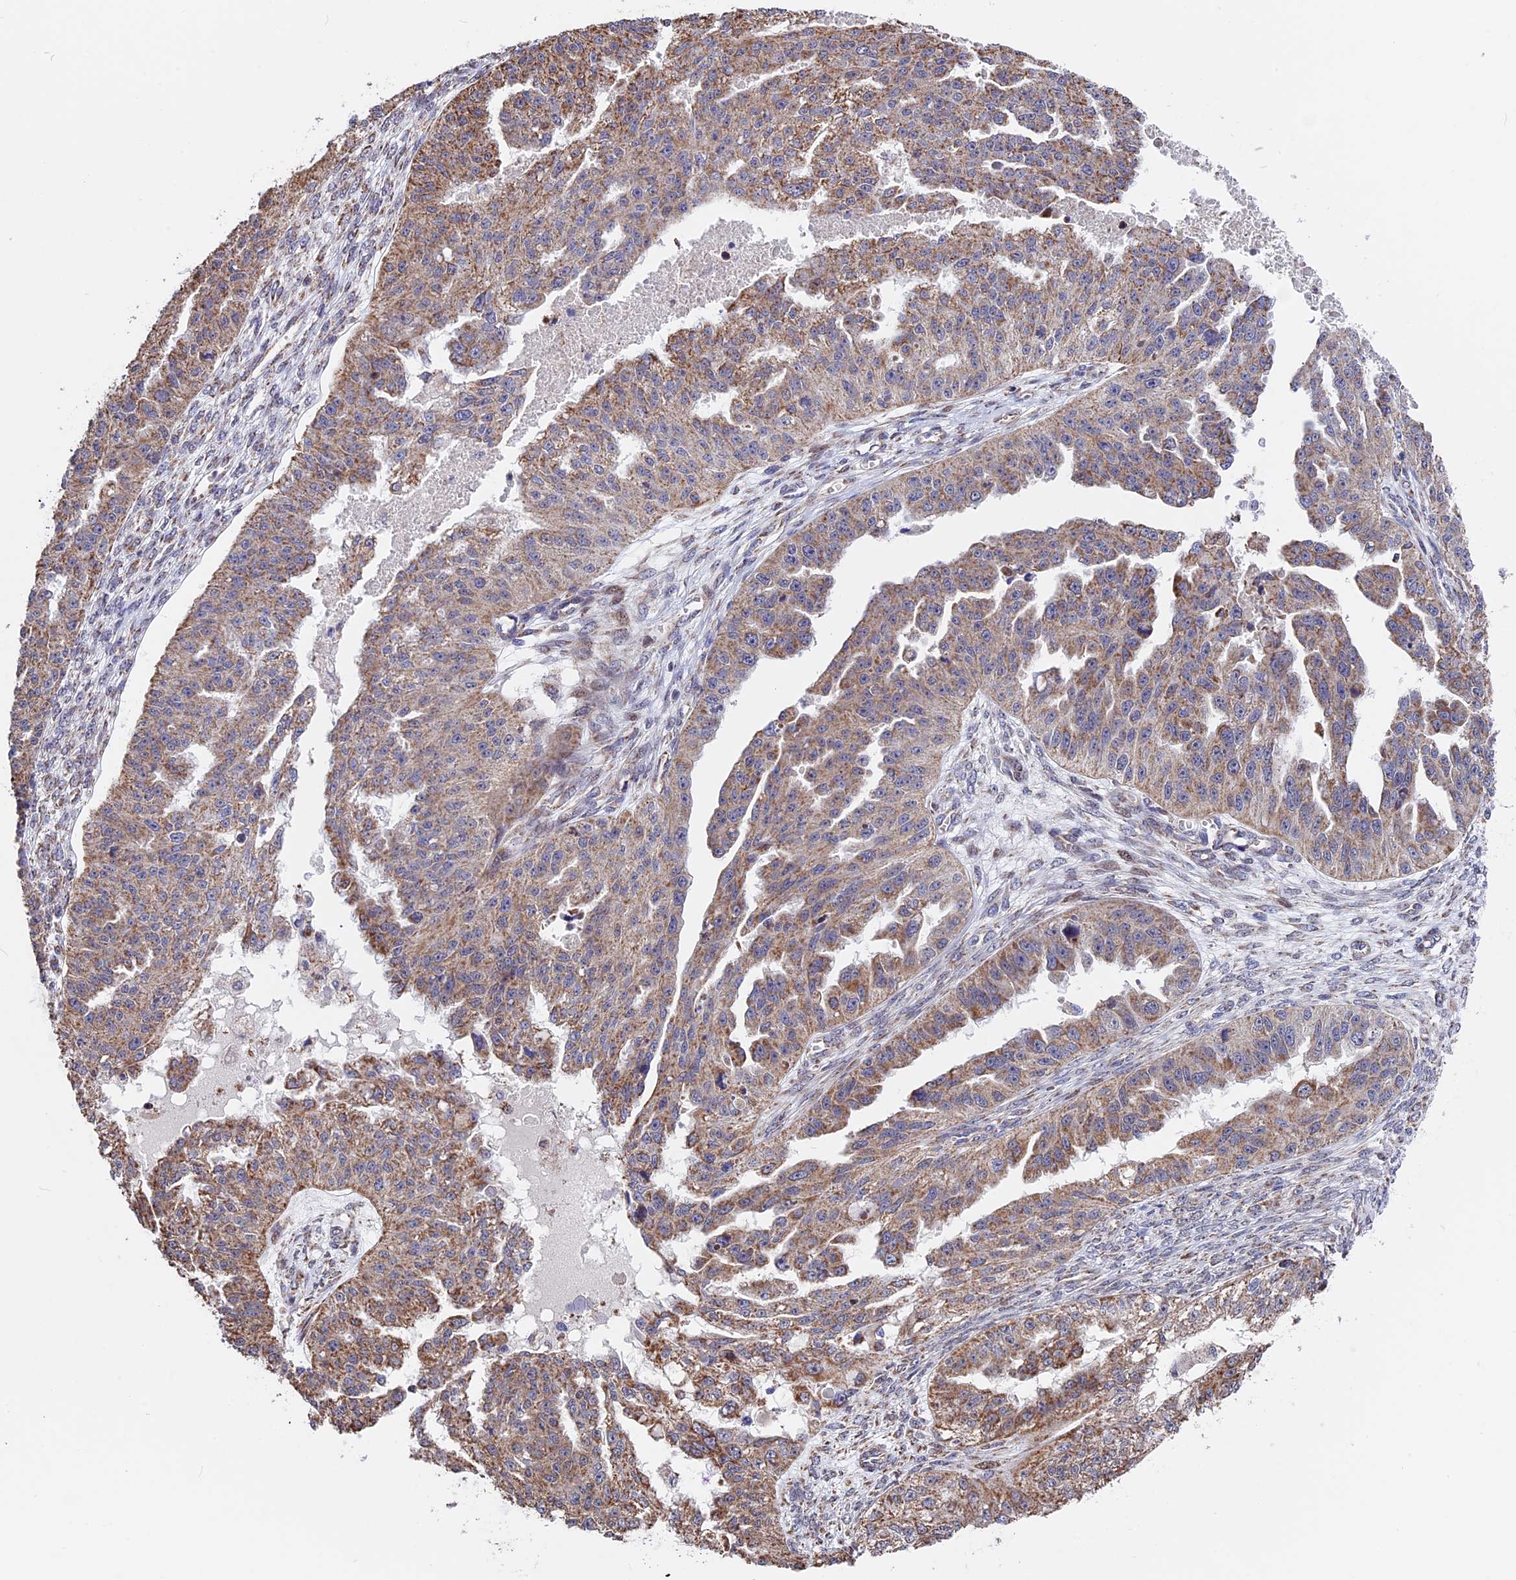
{"staining": {"intensity": "moderate", "quantity": ">75%", "location": "cytoplasmic/membranous"}, "tissue": "ovarian cancer", "cell_type": "Tumor cells", "image_type": "cancer", "snomed": [{"axis": "morphology", "description": "Cystadenocarcinoma, serous, NOS"}, {"axis": "topography", "description": "Ovary"}], "caption": "This histopathology image reveals ovarian serous cystadenocarcinoma stained with IHC to label a protein in brown. The cytoplasmic/membranous of tumor cells show moderate positivity for the protein. Nuclei are counter-stained blue.", "gene": "FAM174C", "patient": {"sex": "female", "age": 58}}